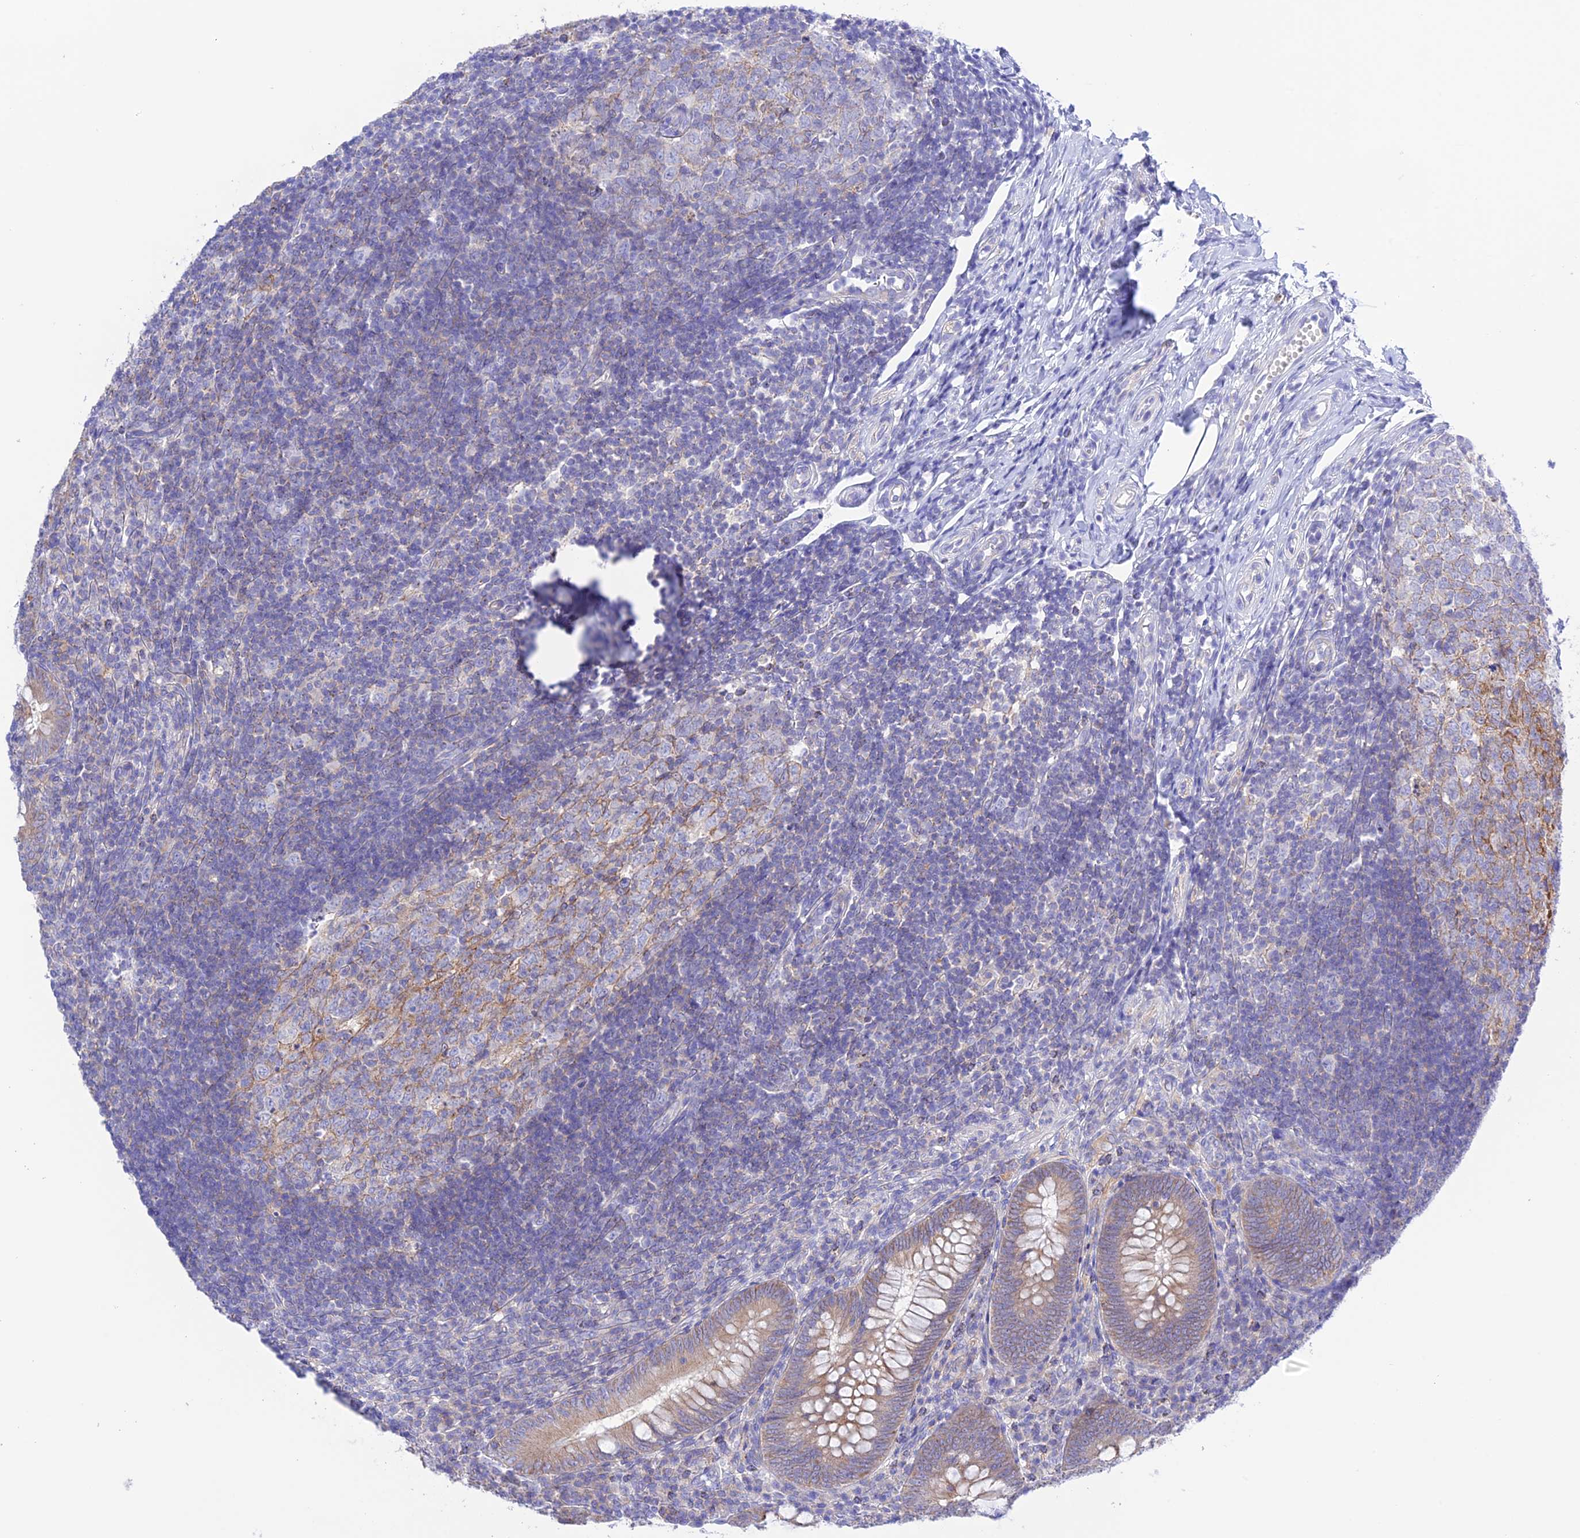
{"staining": {"intensity": "moderate", "quantity": "25%-75%", "location": "cytoplasmic/membranous"}, "tissue": "appendix", "cell_type": "Glandular cells", "image_type": "normal", "snomed": [{"axis": "morphology", "description": "Normal tissue, NOS"}, {"axis": "topography", "description": "Appendix"}], "caption": "Immunohistochemistry (IHC) photomicrograph of benign appendix stained for a protein (brown), which displays medium levels of moderate cytoplasmic/membranous staining in approximately 25%-75% of glandular cells.", "gene": "CHSY3", "patient": {"sex": "male", "age": 14}}